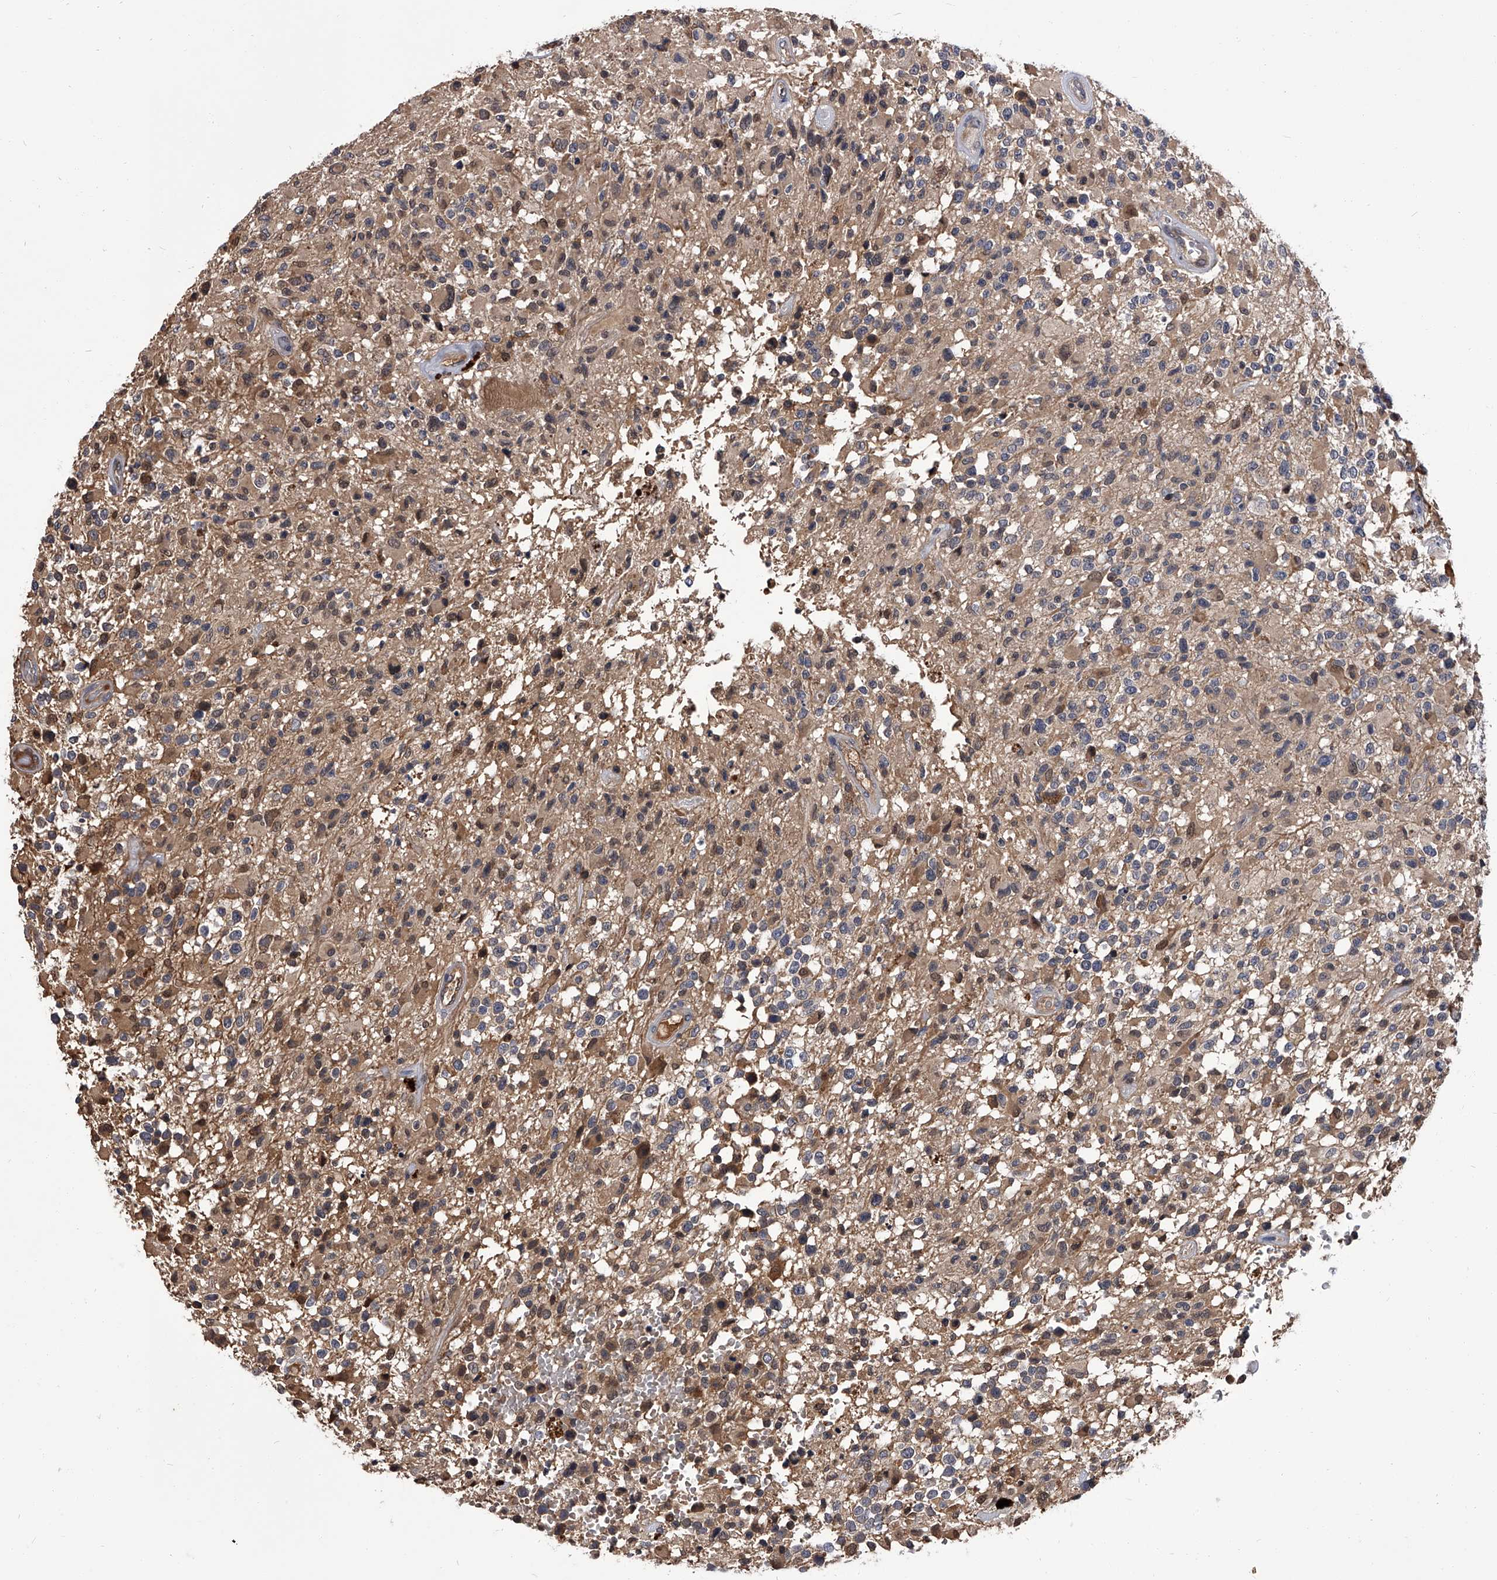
{"staining": {"intensity": "weak", "quantity": ">75%", "location": "cytoplasmic/membranous"}, "tissue": "glioma", "cell_type": "Tumor cells", "image_type": "cancer", "snomed": [{"axis": "morphology", "description": "Glioma, malignant, High grade"}, {"axis": "morphology", "description": "Glioblastoma, NOS"}, {"axis": "topography", "description": "Brain"}], "caption": "Protein positivity by IHC exhibits weak cytoplasmic/membranous staining in about >75% of tumor cells in malignant glioma (high-grade).", "gene": "SLC18B1", "patient": {"sex": "male", "age": 60}}